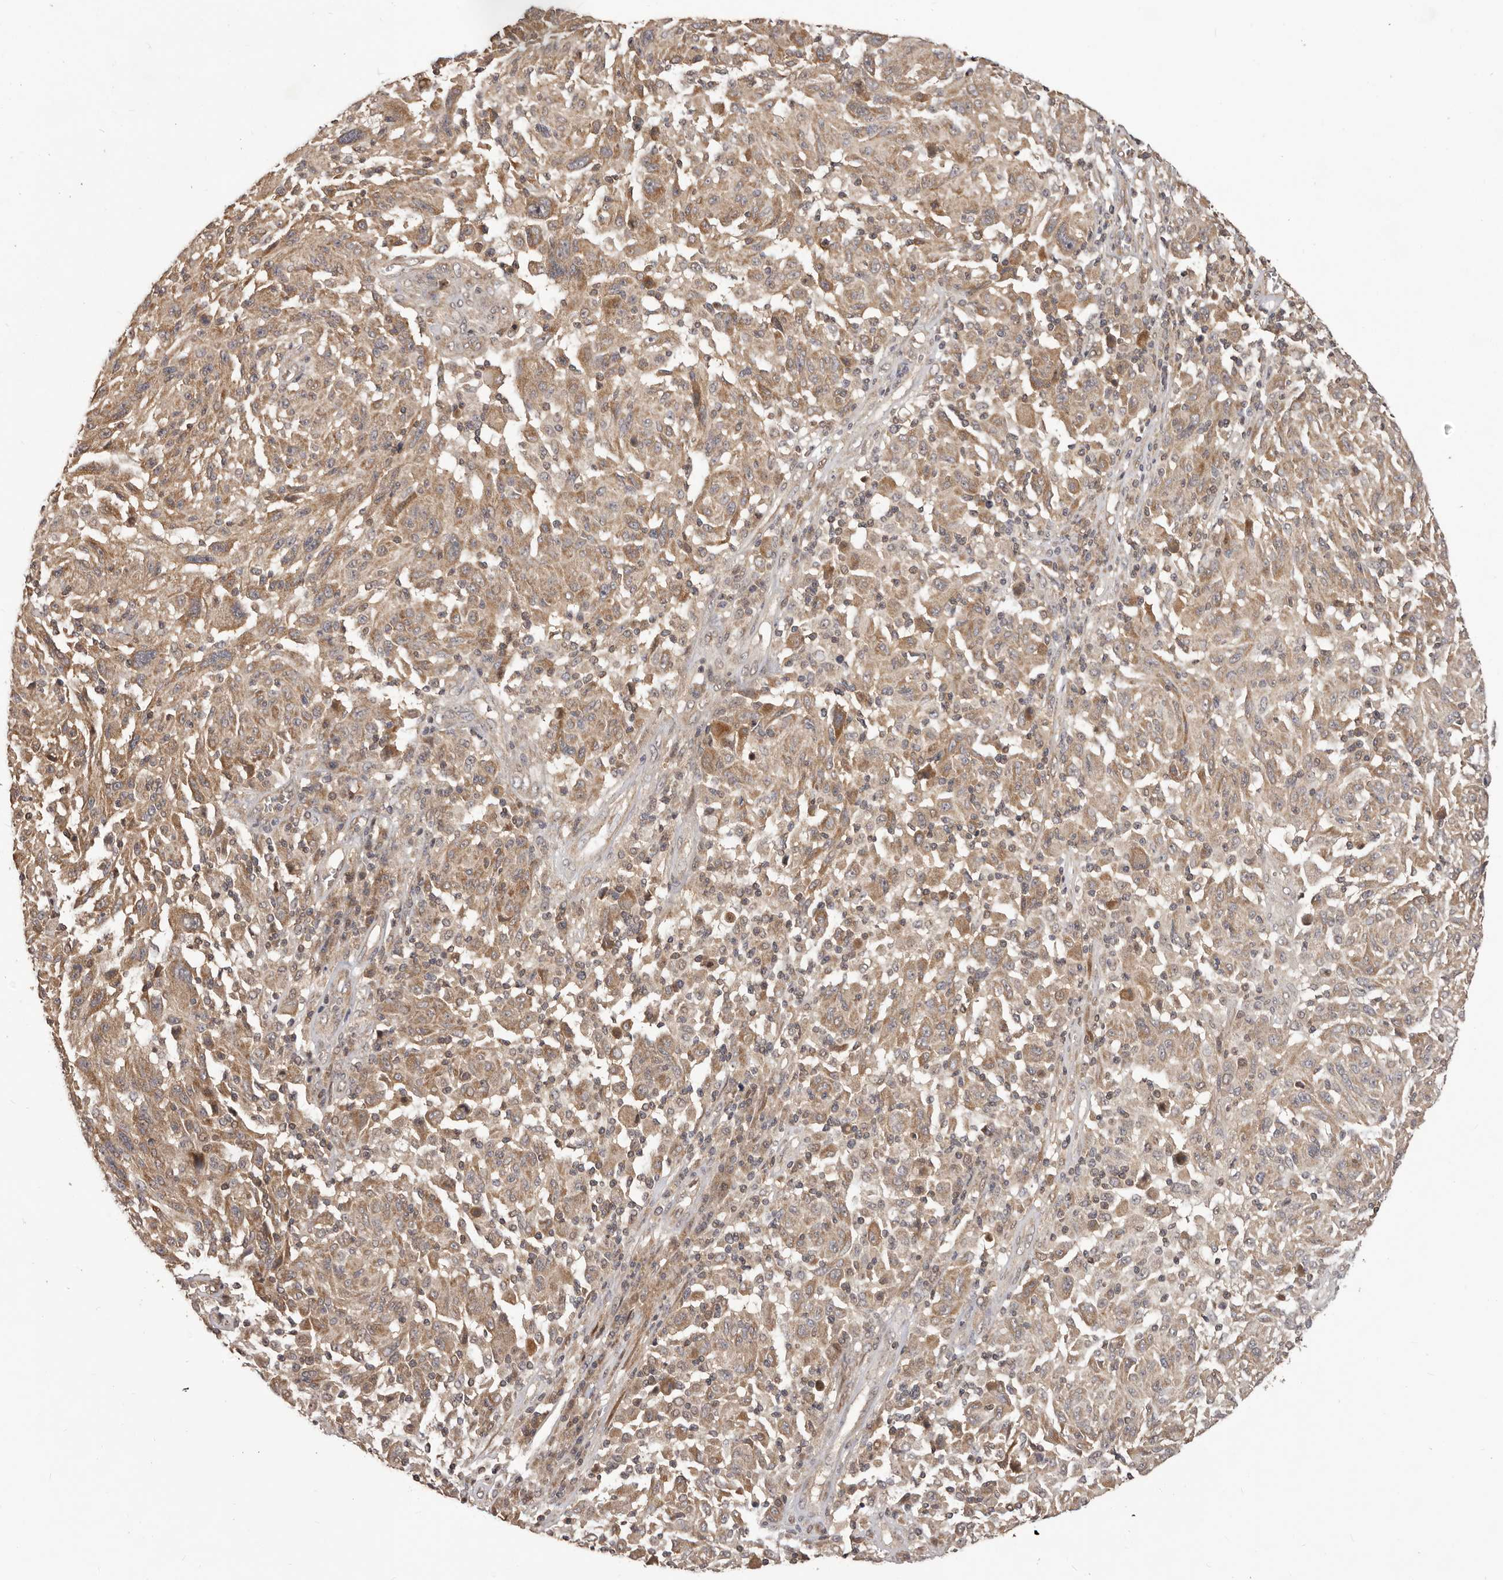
{"staining": {"intensity": "weak", "quantity": ">75%", "location": "cytoplasmic/membranous"}, "tissue": "melanoma", "cell_type": "Tumor cells", "image_type": "cancer", "snomed": [{"axis": "morphology", "description": "Malignant melanoma, NOS"}, {"axis": "topography", "description": "Skin"}], "caption": "This micrograph exhibits immunohistochemistry staining of malignant melanoma, with low weak cytoplasmic/membranous positivity in approximately >75% of tumor cells.", "gene": "MTO1", "patient": {"sex": "male", "age": 53}}